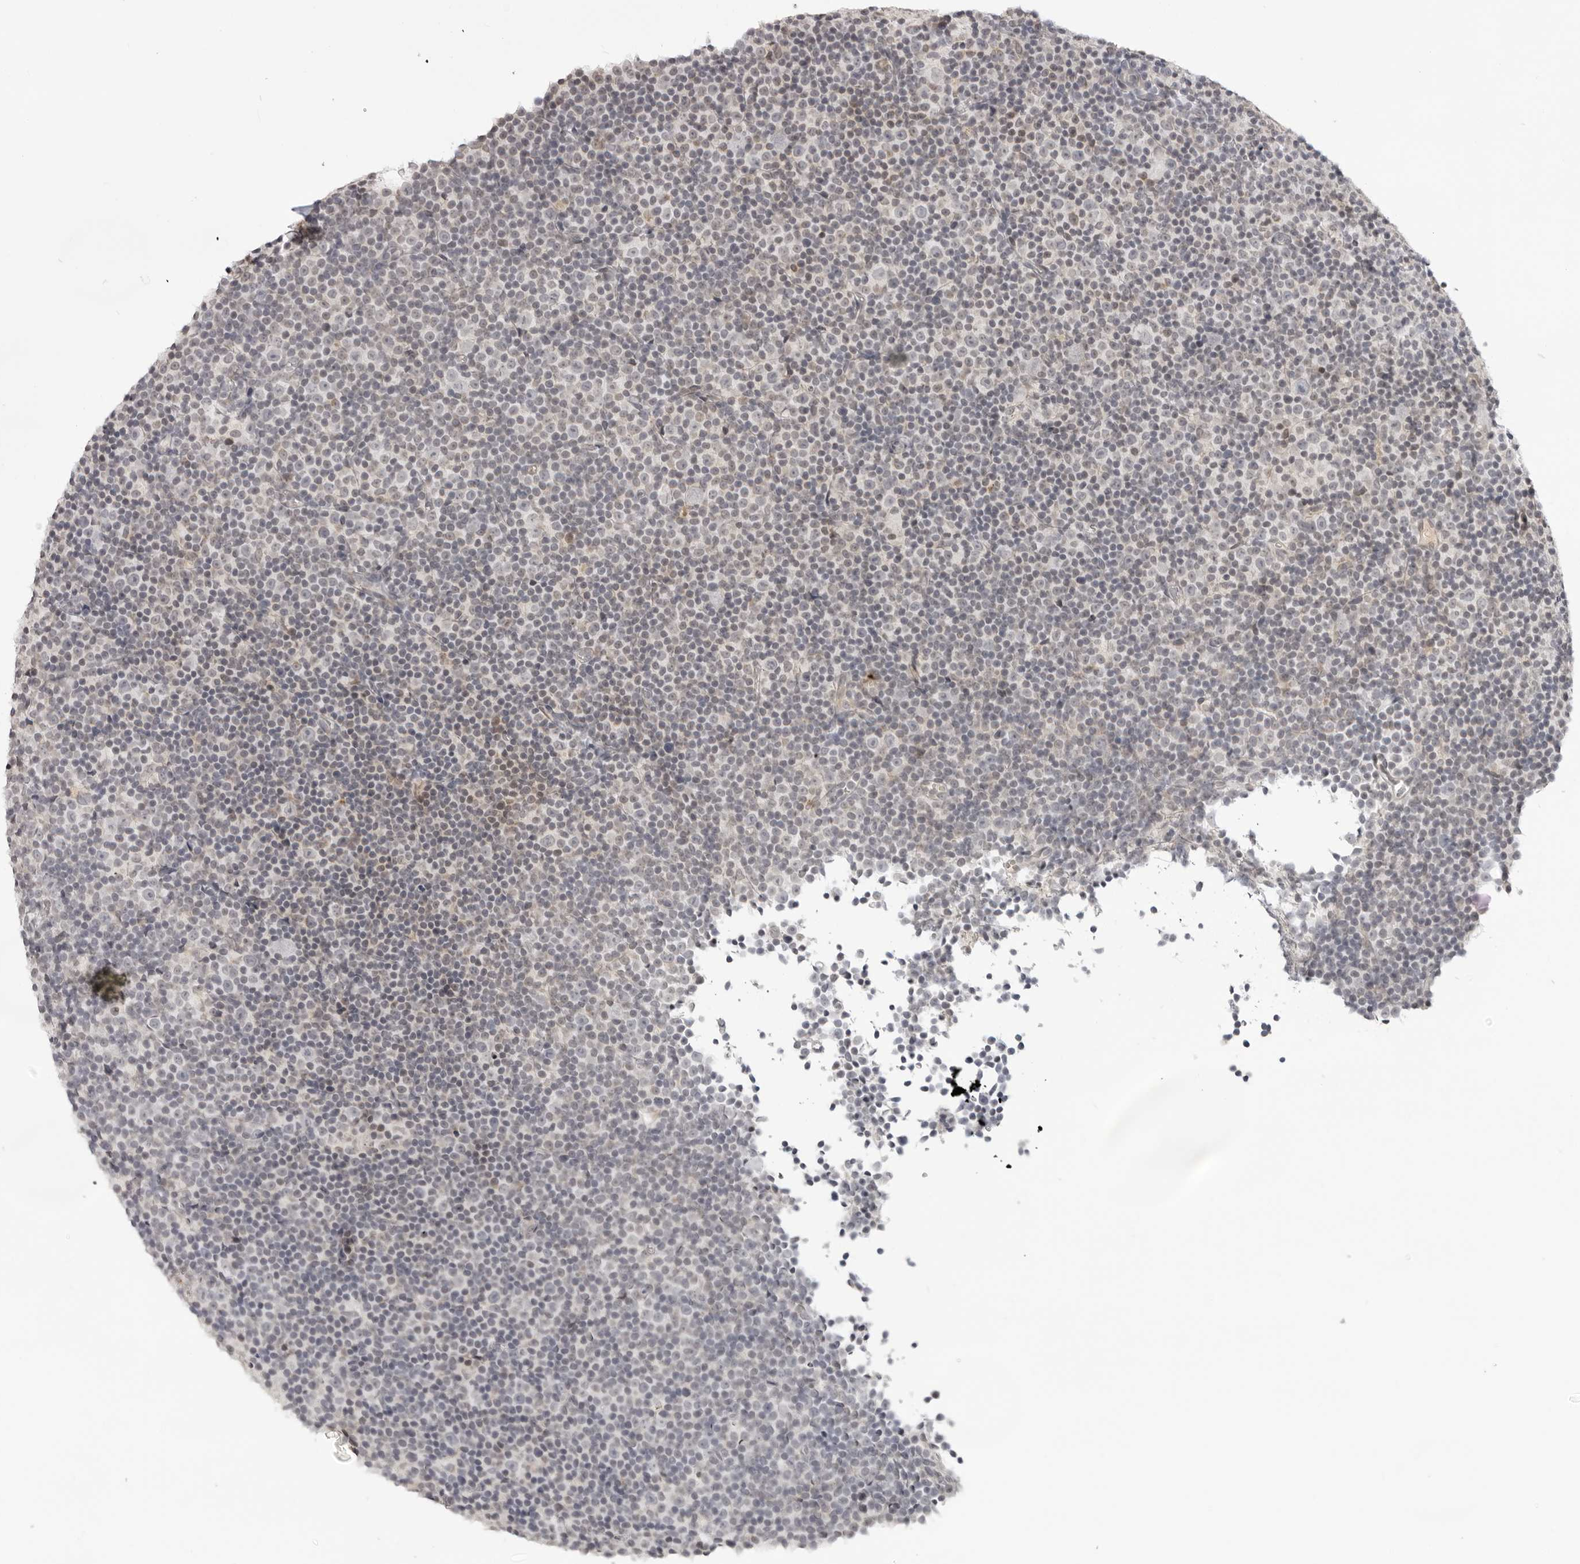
{"staining": {"intensity": "negative", "quantity": "none", "location": "none"}, "tissue": "lymphoma", "cell_type": "Tumor cells", "image_type": "cancer", "snomed": [{"axis": "morphology", "description": "Malignant lymphoma, non-Hodgkin's type, Low grade"}, {"axis": "topography", "description": "Lymph node"}], "caption": "IHC image of neoplastic tissue: human lymphoma stained with DAB (3,3'-diaminobenzidine) shows no significant protein expression in tumor cells.", "gene": "ACP6", "patient": {"sex": "female", "age": 67}}